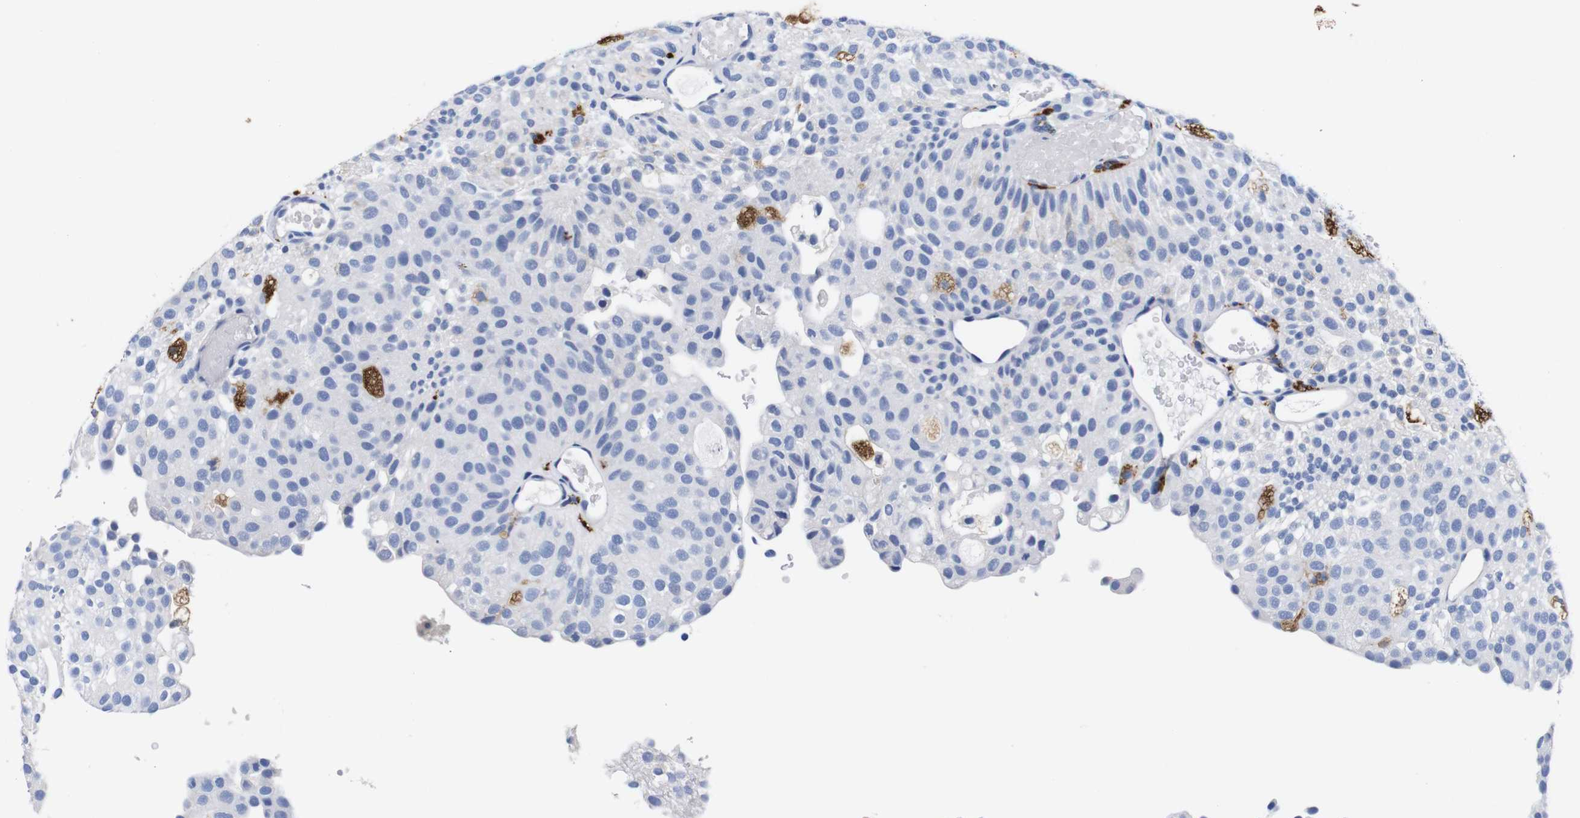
{"staining": {"intensity": "negative", "quantity": "none", "location": "none"}, "tissue": "urothelial cancer", "cell_type": "Tumor cells", "image_type": "cancer", "snomed": [{"axis": "morphology", "description": "Urothelial carcinoma, Low grade"}, {"axis": "topography", "description": "Urinary bladder"}], "caption": "DAB immunohistochemical staining of urothelial carcinoma (low-grade) reveals no significant expression in tumor cells. (Stains: DAB (3,3'-diaminobenzidine) immunohistochemistry (IHC) with hematoxylin counter stain, Microscopy: brightfield microscopy at high magnification).", "gene": "HLA-DMB", "patient": {"sex": "male", "age": 78}}